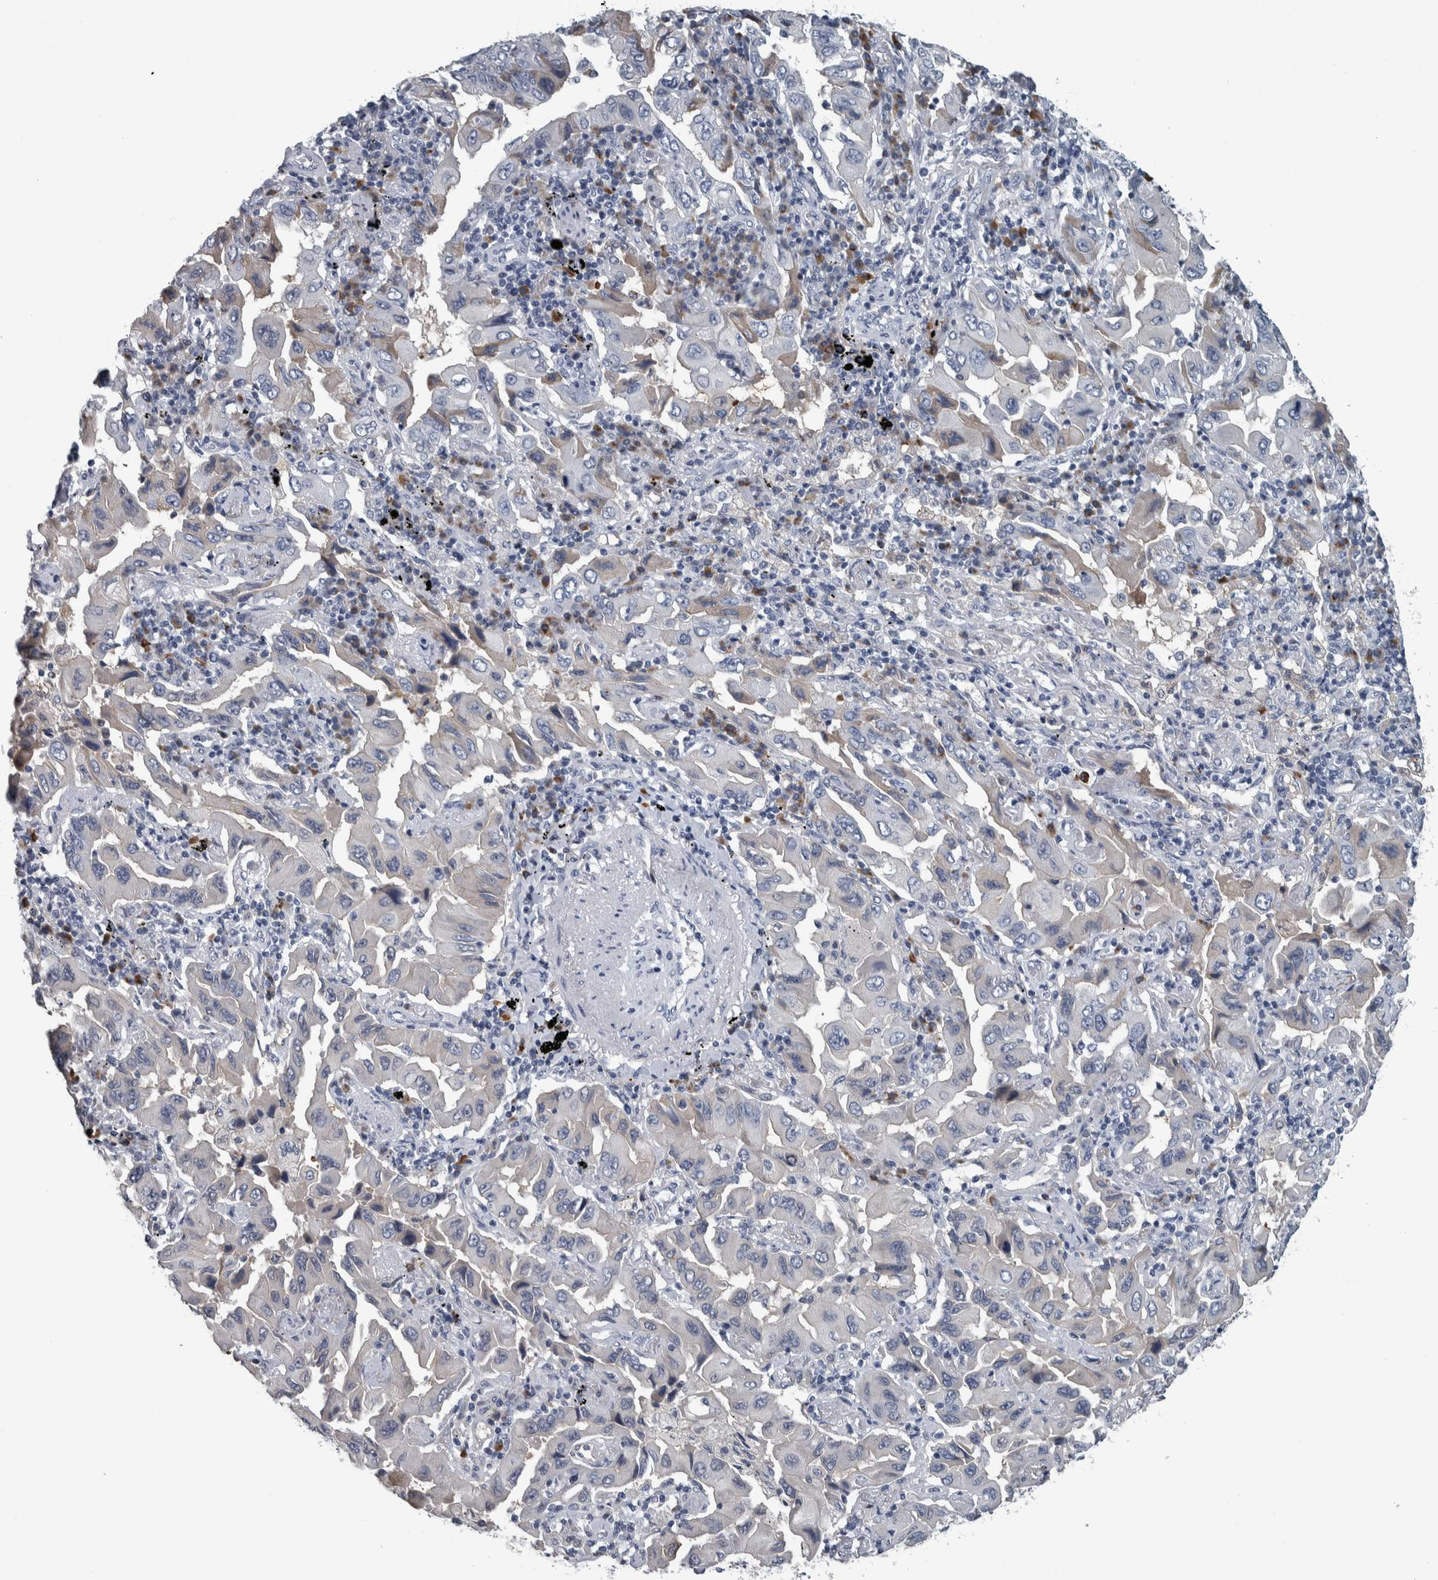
{"staining": {"intensity": "weak", "quantity": "<25%", "location": "cytoplasmic/membranous"}, "tissue": "lung cancer", "cell_type": "Tumor cells", "image_type": "cancer", "snomed": [{"axis": "morphology", "description": "Adenocarcinoma, NOS"}, {"axis": "topography", "description": "Lung"}], "caption": "This is an IHC photomicrograph of lung adenocarcinoma. There is no staining in tumor cells.", "gene": "CAVIN4", "patient": {"sex": "female", "age": 65}}